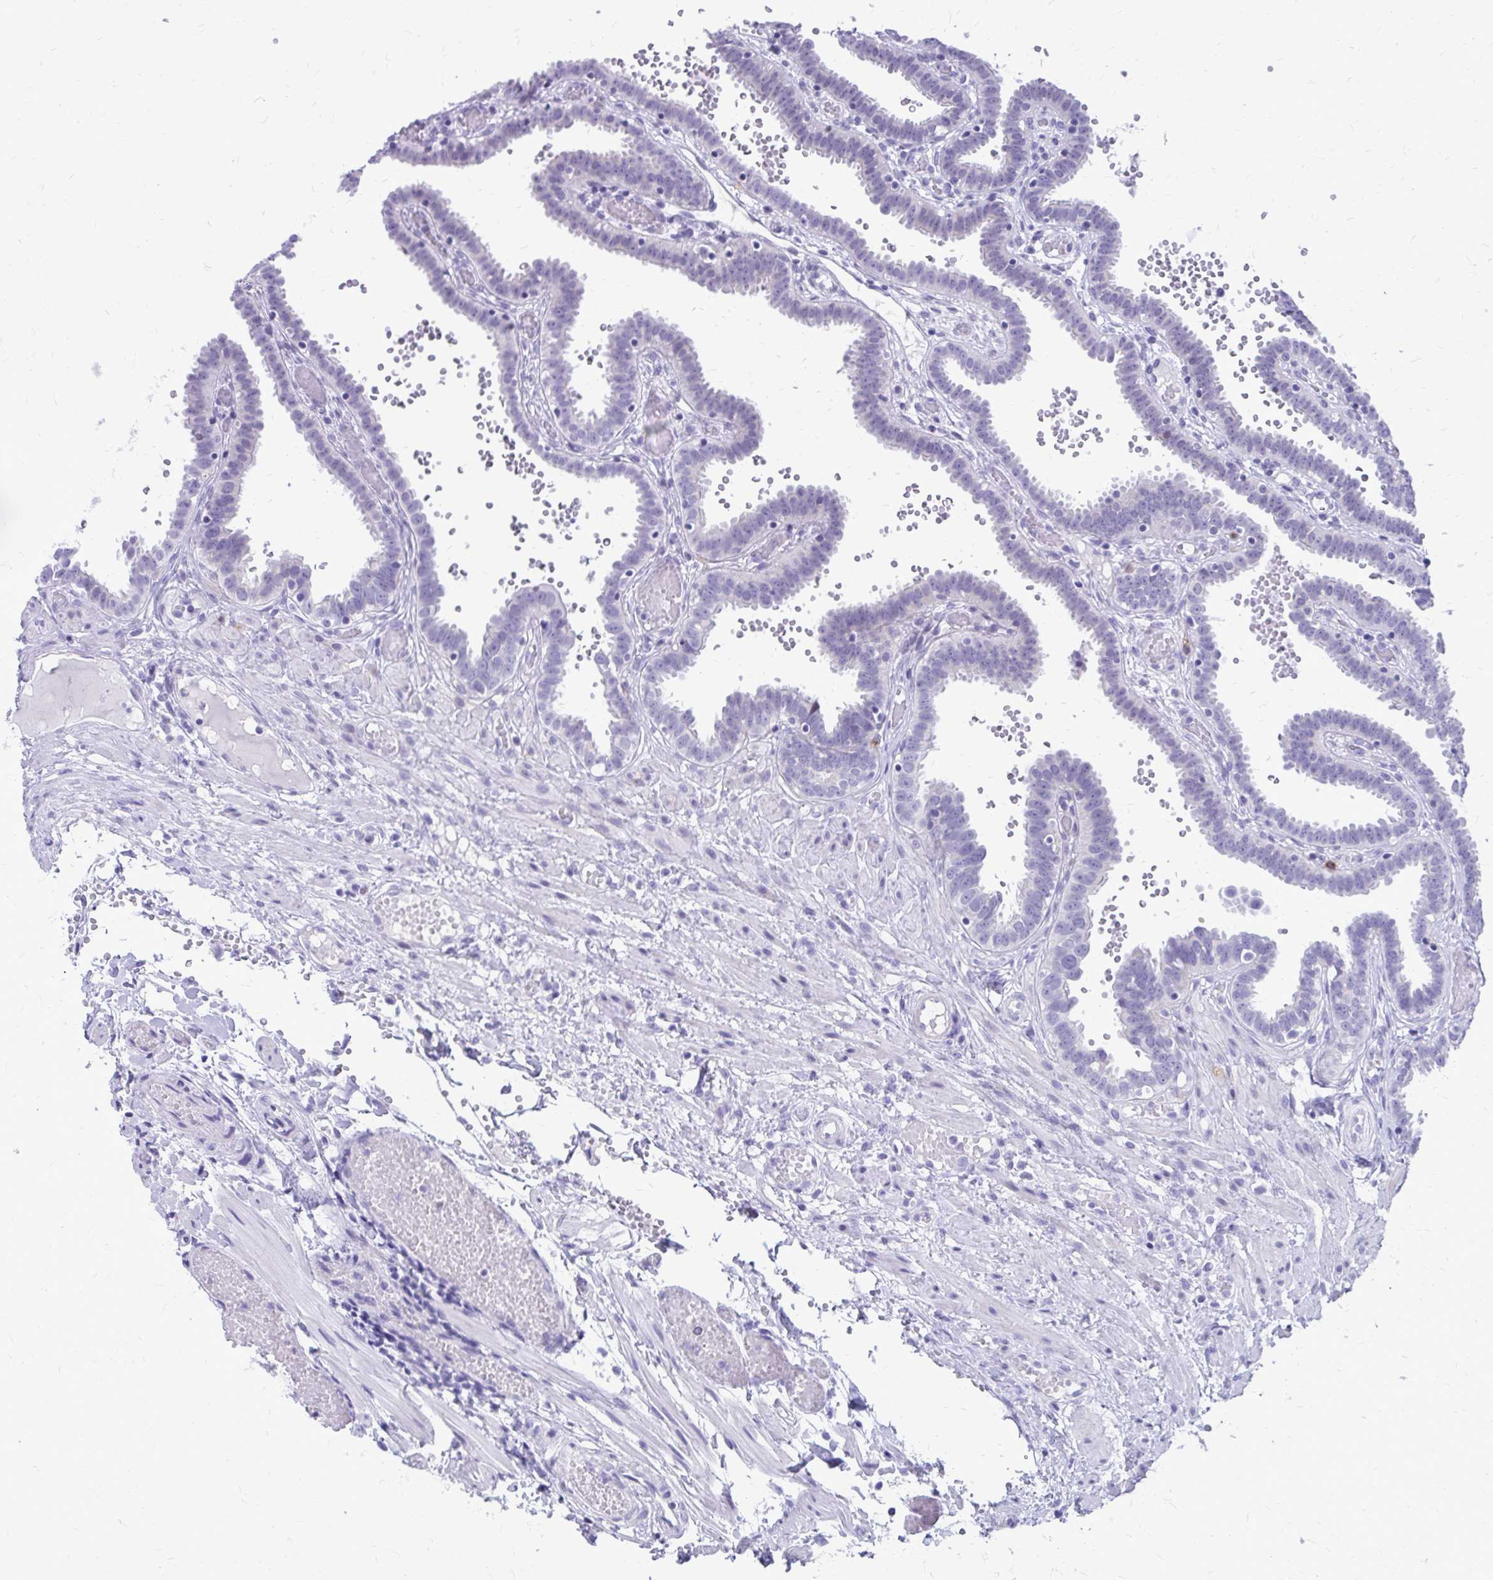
{"staining": {"intensity": "negative", "quantity": "none", "location": "none"}, "tissue": "fallopian tube", "cell_type": "Glandular cells", "image_type": "normal", "snomed": [{"axis": "morphology", "description": "Normal tissue, NOS"}, {"axis": "topography", "description": "Fallopian tube"}], "caption": "High power microscopy histopathology image of an immunohistochemistry (IHC) photomicrograph of unremarkable fallopian tube, revealing no significant staining in glandular cells. The staining was performed using DAB (3,3'-diaminobenzidine) to visualize the protein expression in brown, while the nuclei were stained in blue with hematoxylin (Magnification: 20x).", "gene": "LCN15", "patient": {"sex": "female", "age": 37}}